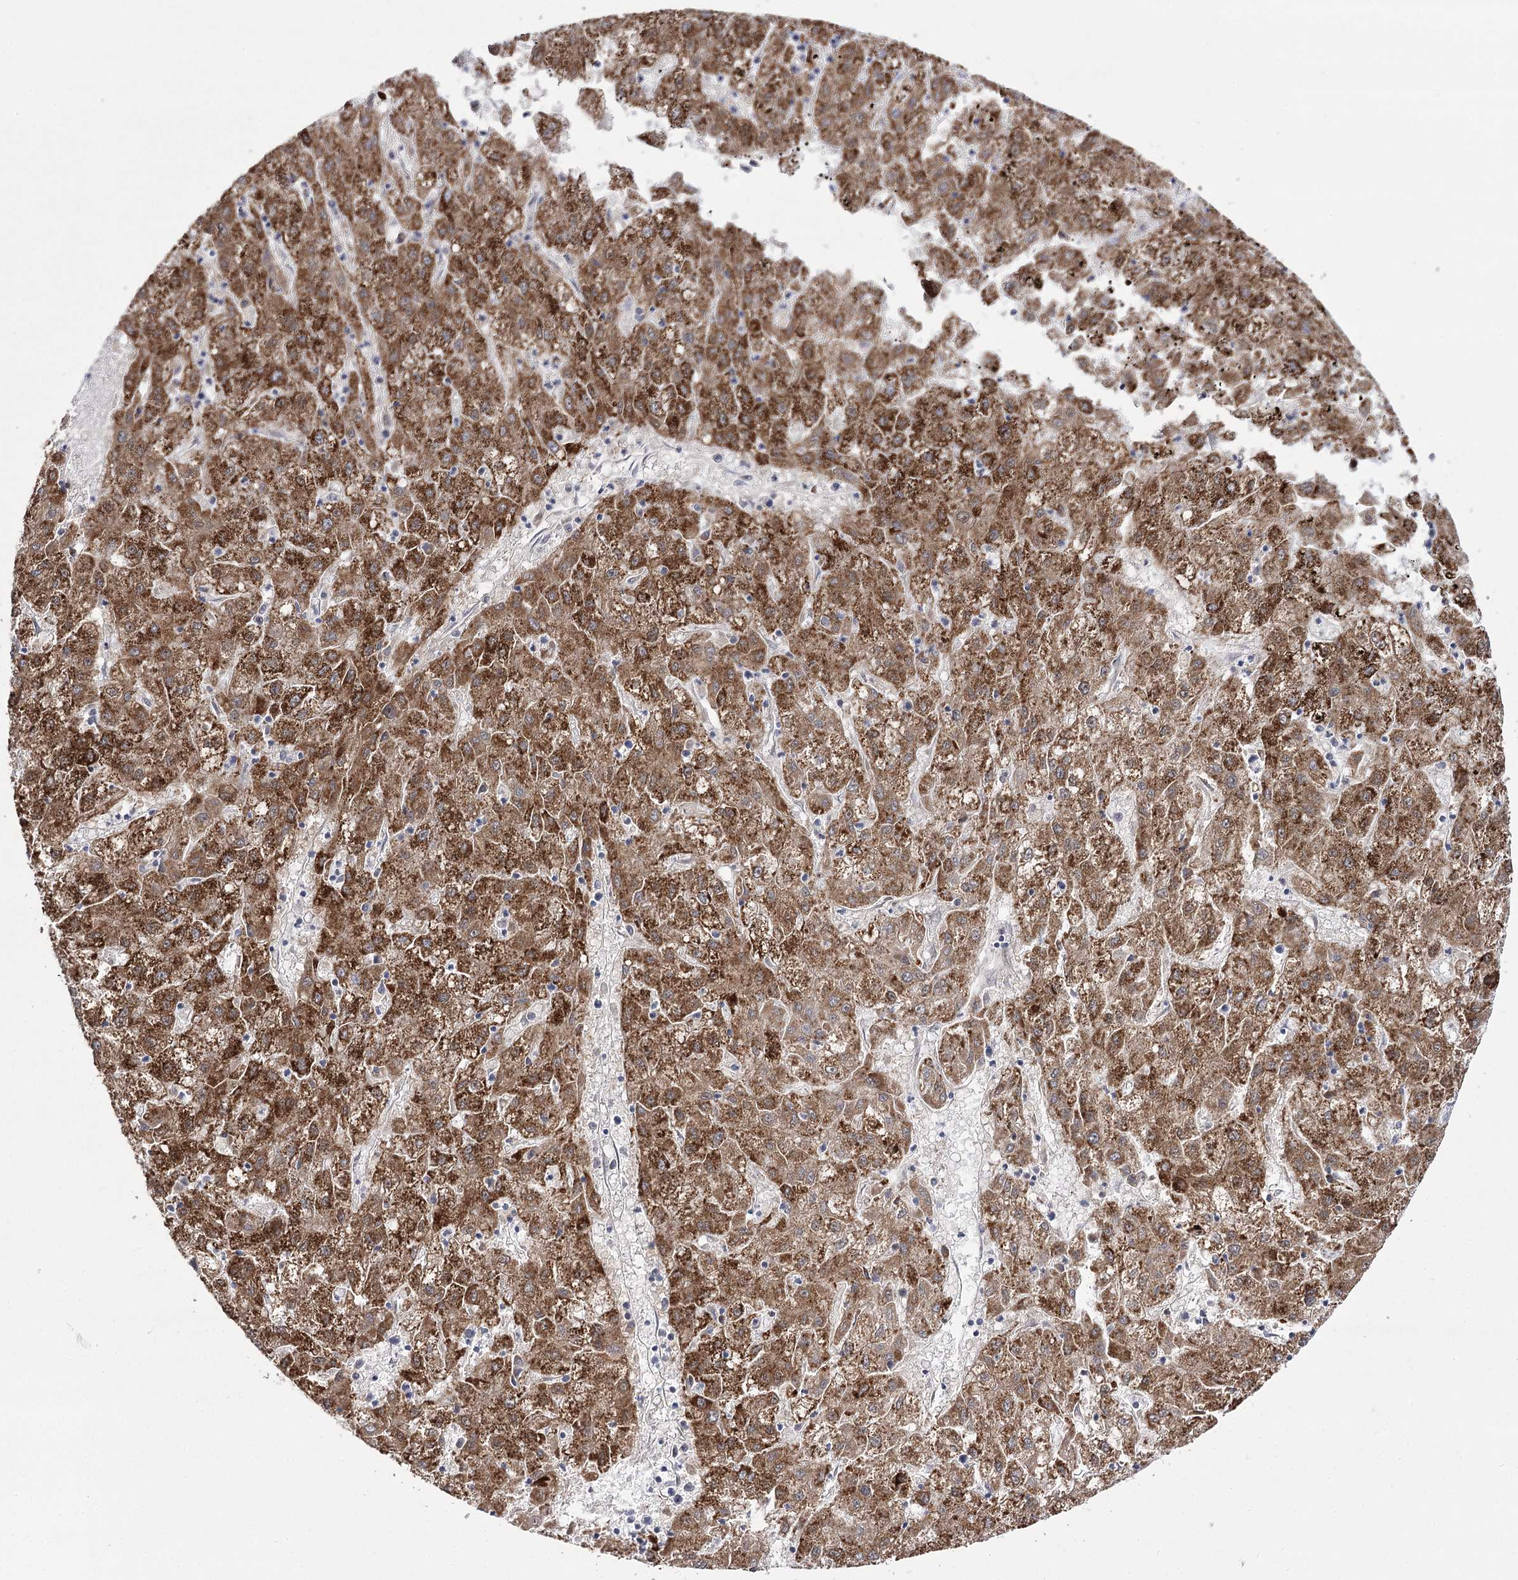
{"staining": {"intensity": "moderate", "quantity": ">75%", "location": "cytoplasmic/membranous"}, "tissue": "liver cancer", "cell_type": "Tumor cells", "image_type": "cancer", "snomed": [{"axis": "morphology", "description": "Carcinoma, Hepatocellular, NOS"}, {"axis": "topography", "description": "Liver"}], "caption": "A histopathology image of hepatocellular carcinoma (liver) stained for a protein reveals moderate cytoplasmic/membranous brown staining in tumor cells.", "gene": "NADK2", "patient": {"sex": "male", "age": 72}}